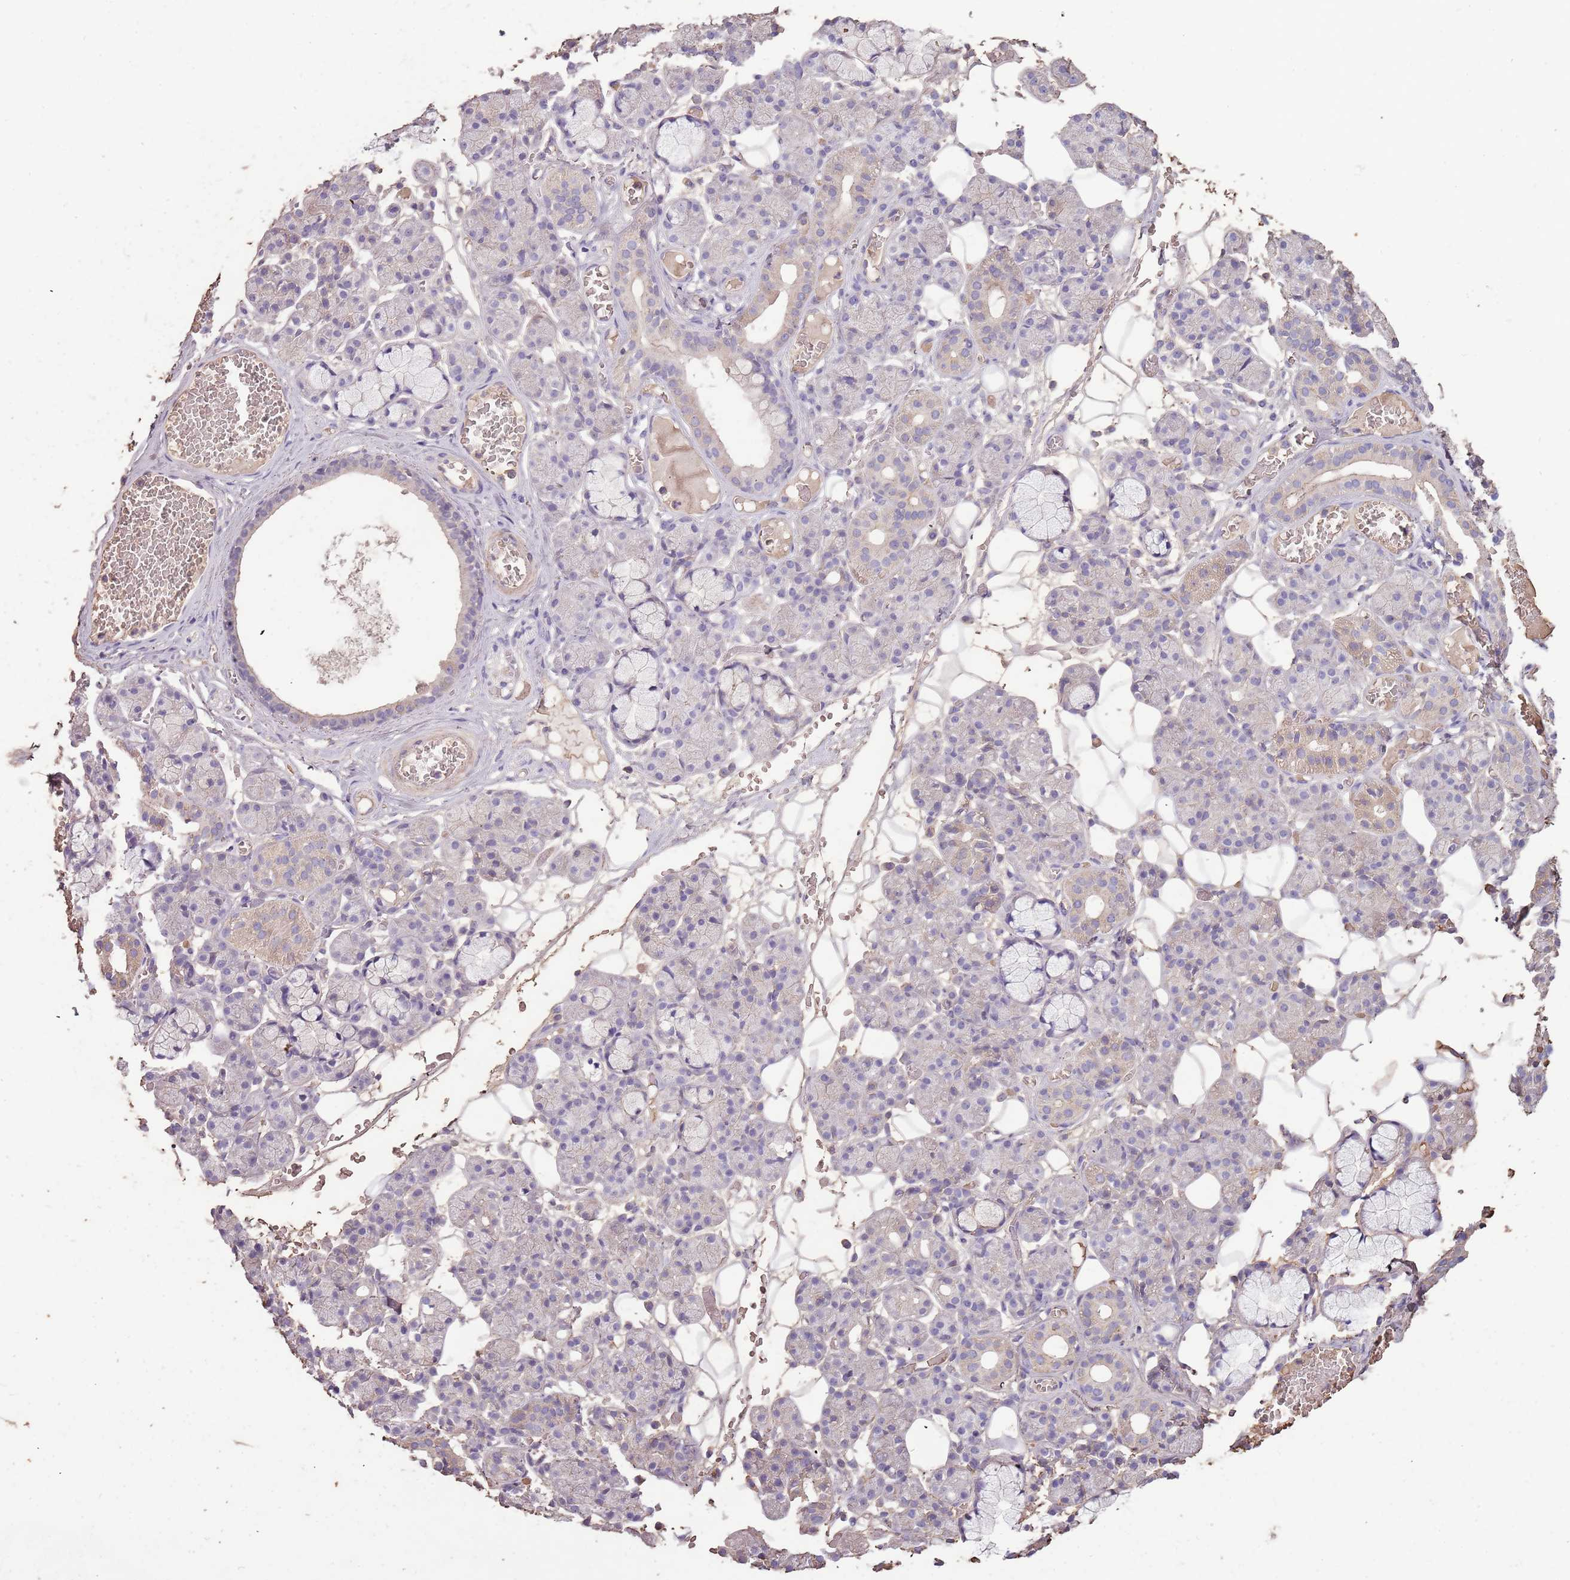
{"staining": {"intensity": "weak", "quantity": "<25%", "location": "cytoplasmic/membranous"}, "tissue": "salivary gland", "cell_type": "Glandular cells", "image_type": "normal", "snomed": [{"axis": "morphology", "description": "Normal tissue, NOS"}, {"axis": "topography", "description": "Salivary gland"}], "caption": "The IHC photomicrograph has no significant expression in glandular cells of salivary gland. (Stains: DAB (3,3'-diaminobenzidine) immunohistochemistry with hematoxylin counter stain, Microscopy: brightfield microscopy at high magnification).", "gene": "FECH", "patient": {"sex": "male", "age": 63}}